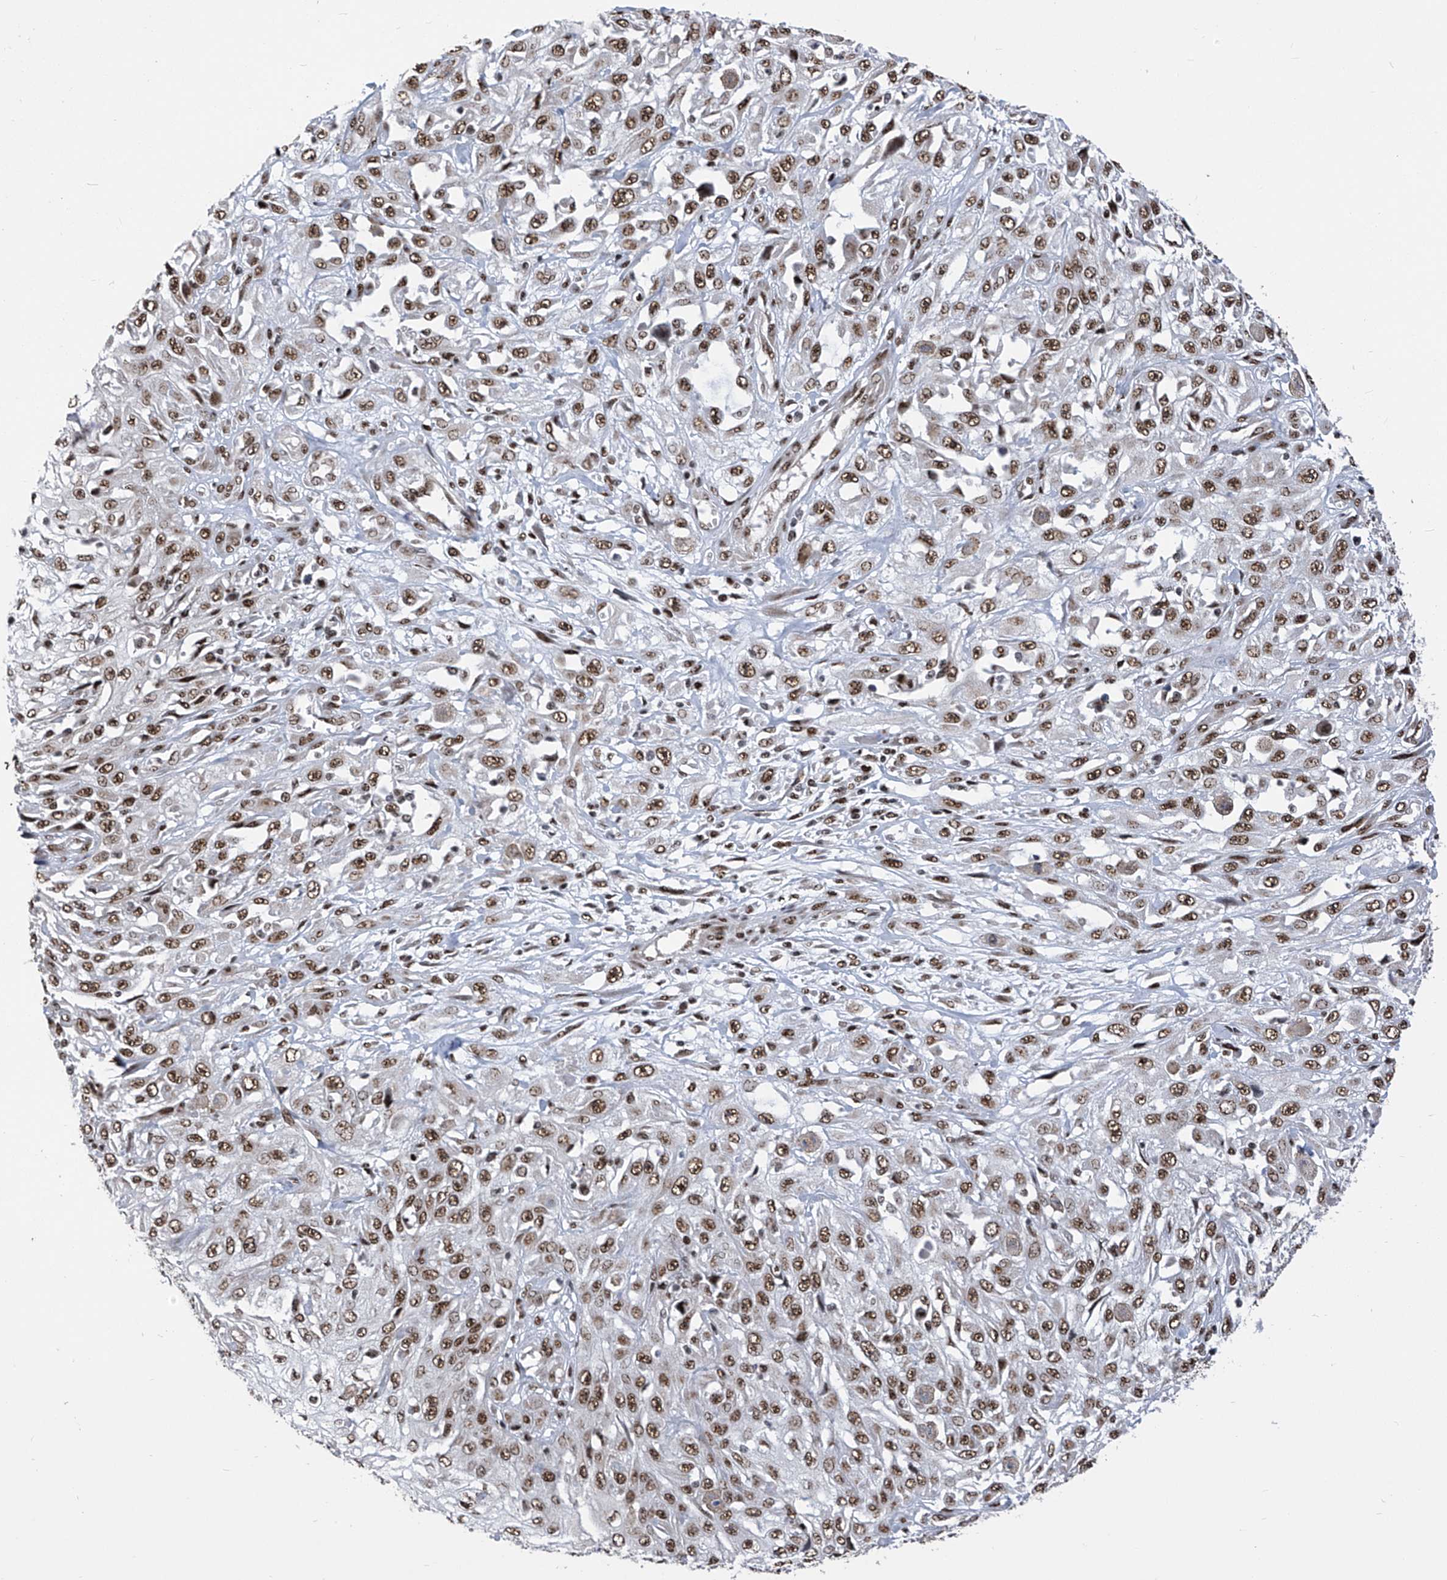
{"staining": {"intensity": "moderate", "quantity": ">75%", "location": "nuclear"}, "tissue": "skin cancer", "cell_type": "Tumor cells", "image_type": "cancer", "snomed": [{"axis": "morphology", "description": "Squamous cell carcinoma, NOS"}, {"axis": "morphology", "description": "Squamous cell carcinoma, metastatic, NOS"}, {"axis": "topography", "description": "Skin"}, {"axis": "topography", "description": "Lymph node"}], "caption": "Skin cancer (squamous cell carcinoma) was stained to show a protein in brown. There is medium levels of moderate nuclear staining in about >75% of tumor cells.", "gene": "APLF", "patient": {"sex": "male", "age": 75}}